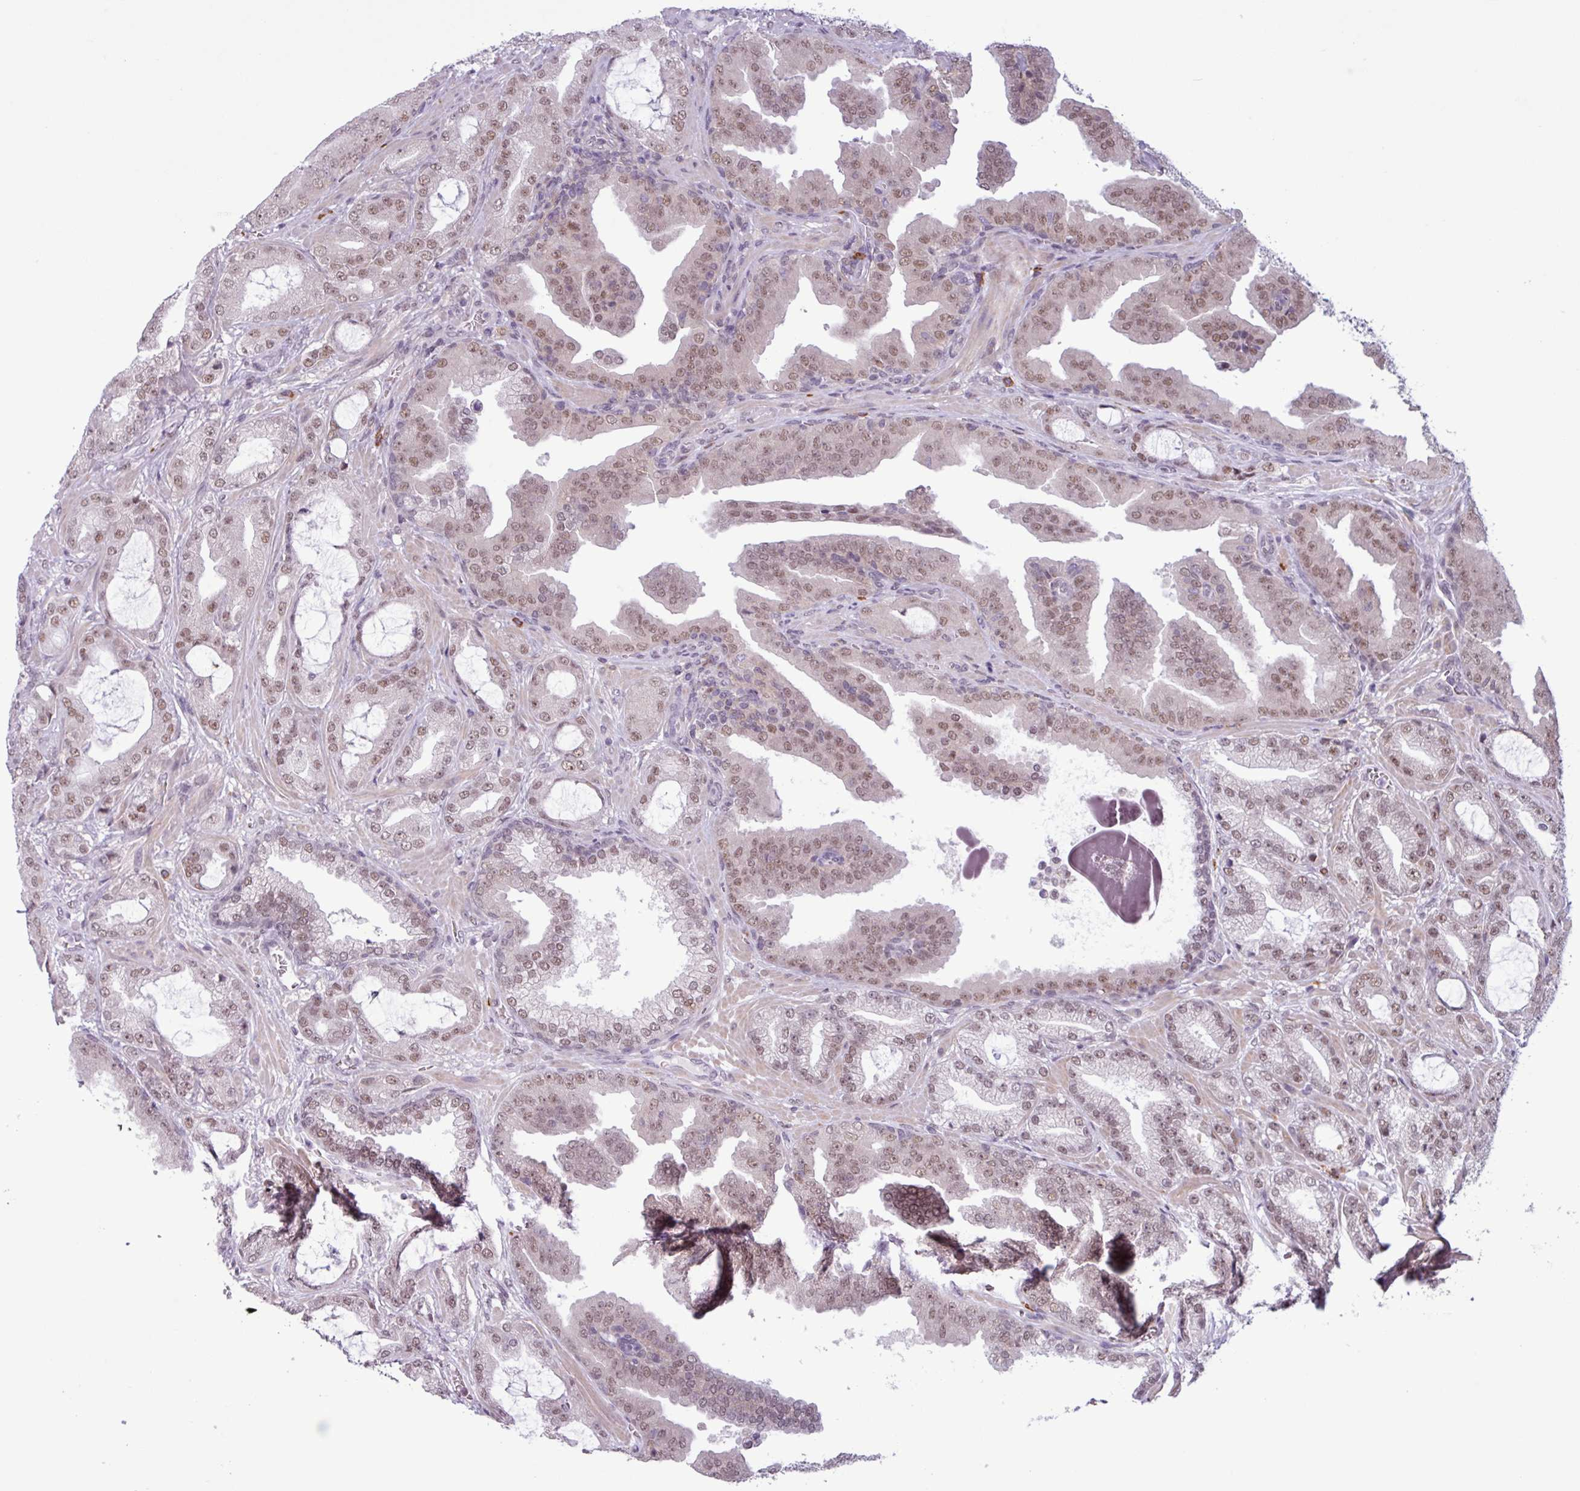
{"staining": {"intensity": "moderate", "quantity": ">75%", "location": "nuclear"}, "tissue": "prostate cancer", "cell_type": "Tumor cells", "image_type": "cancer", "snomed": [{"axis": "morphology", "description": "Adenocarcinoma, High grade"}, {"axis": "topography", "description": "Prostate"}], "caption": "Prostate cancer (high-grade adenocarcinoma) stained with a protein marker demonstrates moderate staining in tumor cells.", "gene": "NOTCH2", "patient": {"sex": "male", "age": 68}}